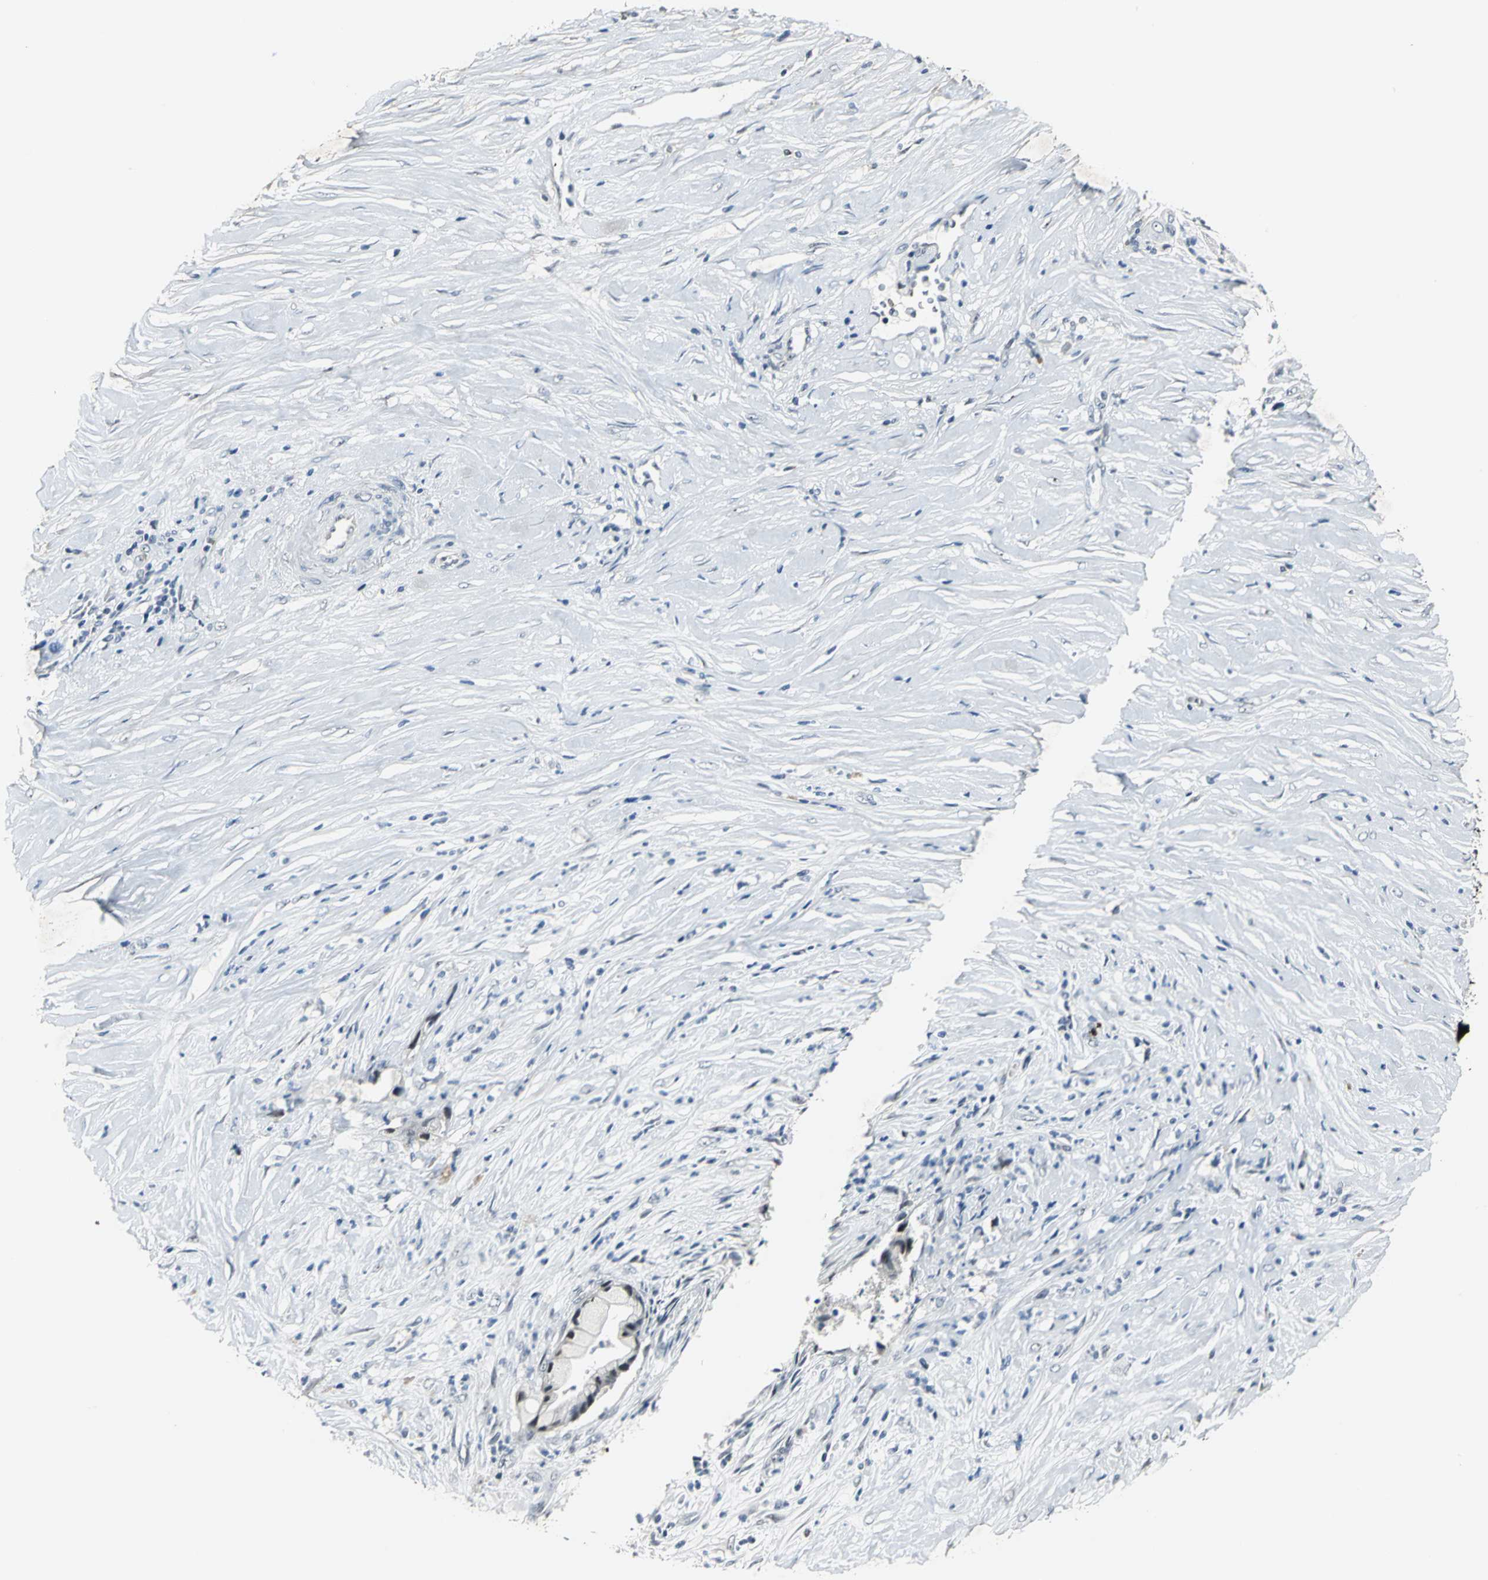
{"staining": {"intensity": "weak", "quantity": "25%-75%", "location": "nuclear"}, "tissue": "pancreatic cancer", "cell_type": "Tumor cells", "image_type": "cancer", "snomed": [{"axis": "morphology", "description": "Adenocarcinoma, NOS"}, {"axis": "topography", "description": "Pancreas"}], "caption": "A high-resolution image shows immunohistochemistry staining of pancreatic cancer, which demonstrates weak nuclear positivity in approximately 25%-75% of tumor cells.", "gene": "GLI3", "patient": {"sex": "female", "age": 59}}